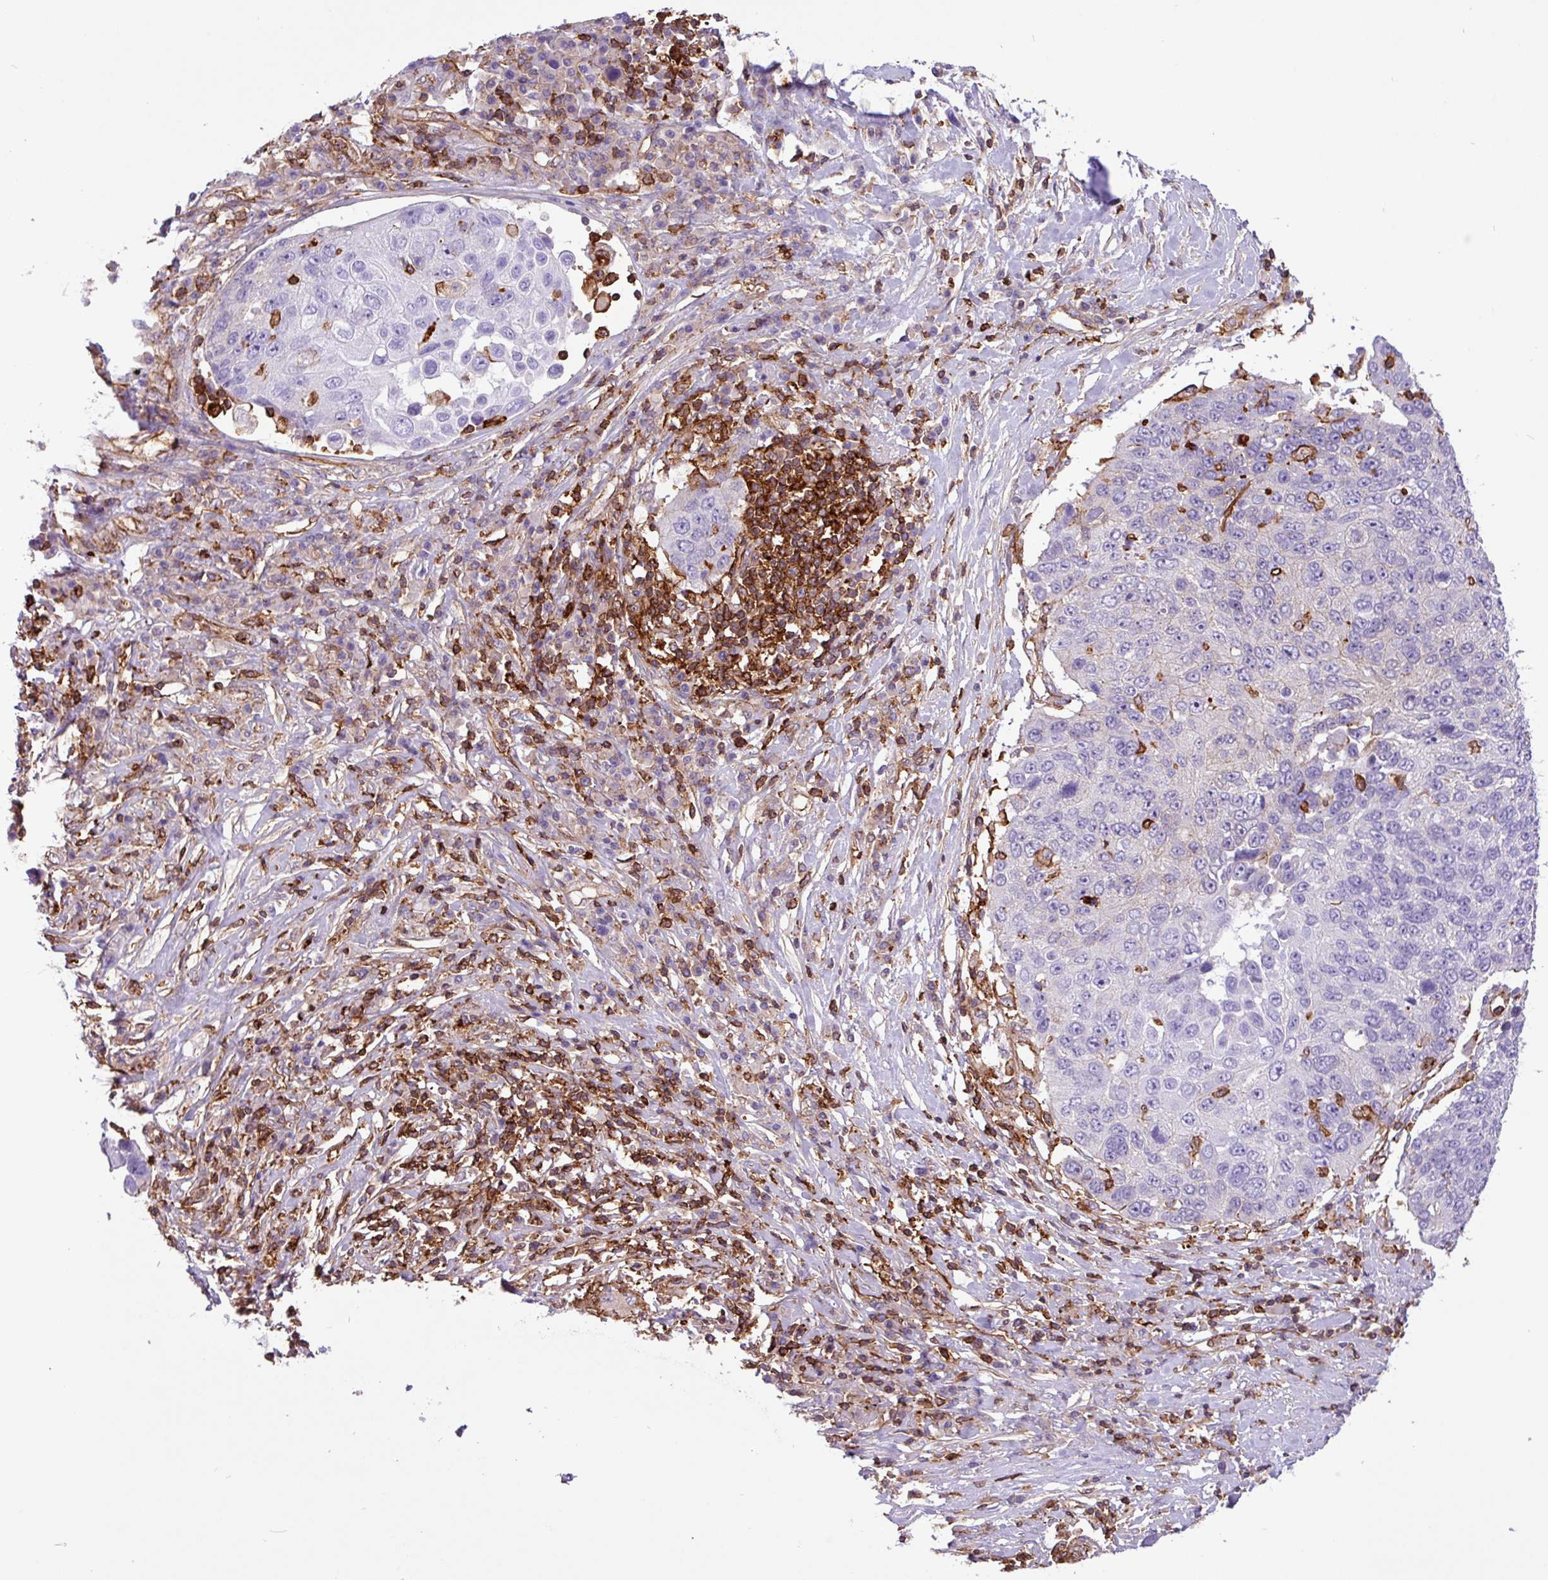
{"staining": {"intensity": "negative", "quantity": "none", "location": "none"}, "tissue": "lung cancer", "cell_type": "Tumor cells", "image_type": "cancer", "snomed": [{"axis": "morphology", "description": "Squamous cell carcinoma, NOS"}, {"axis": "topography", "description": "Lung"}], "caption": "Photomicrograph shows no significant protein staining in tumor cells of lung squamous cell carcinoma.", "gene": "PPP1R18", "patient": {"sex": "male", "age": 66}}